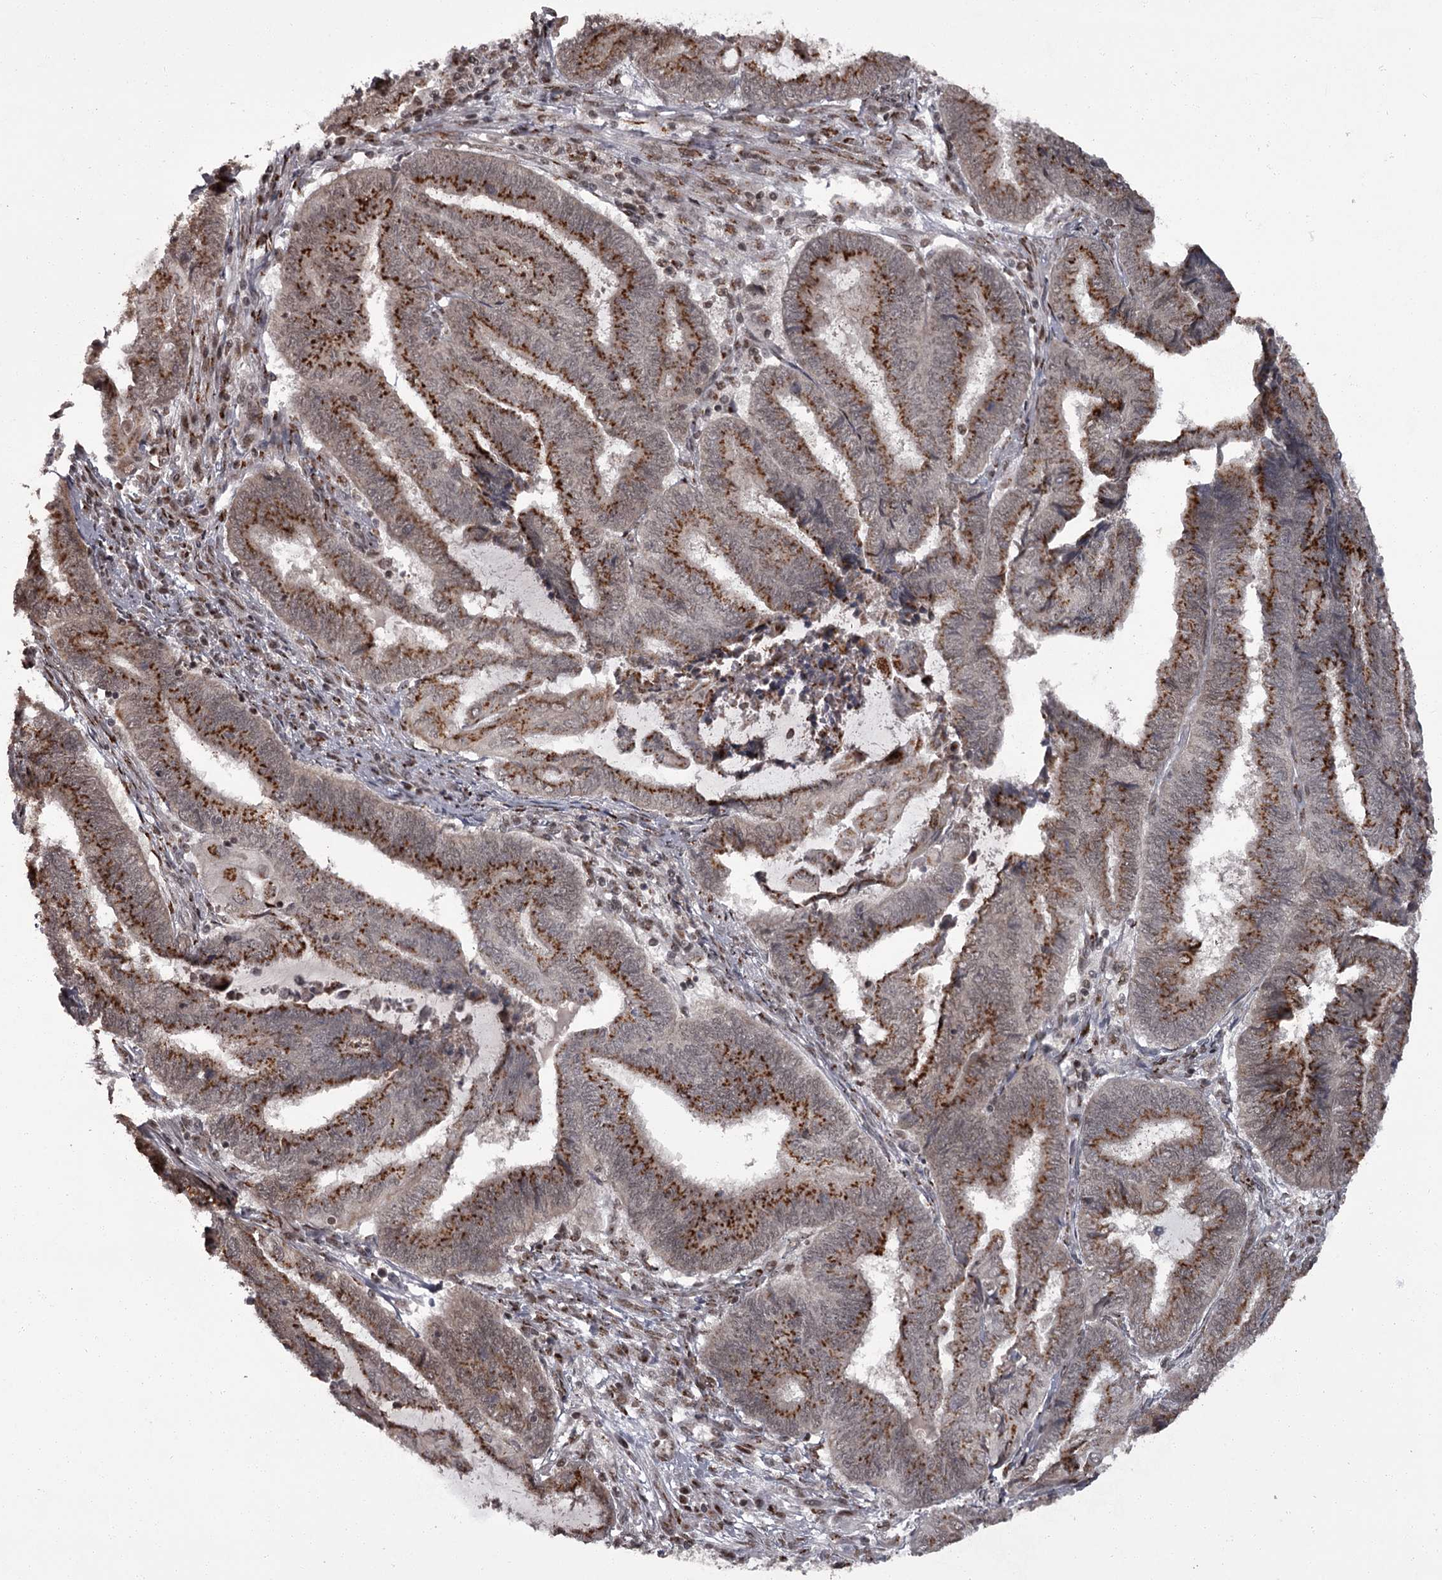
{"staining": {"intensity": "moderate", "quantity": ">75%", "location": "cytoplasmic/membranous"}, "tissue": "endometrial cancer", "cell_type": "Tumor cells", "image_type": "cancer", "snomed": [{"axis": "morphology", "description": "Adenocarcinoma, NOS"}, {"axis": "topography", "description": "Uterus"}, {"axis": "topography", "description": "Endometrium"}], "caption": "Protein staining of endometrial cancer (adenocarcinoma) tissue shows moderate cytoplasmic/membranous expression in approximately >75% of tumor cells.", "gene": "CEP83", "patient": {"sex": "female", "age": 70}}